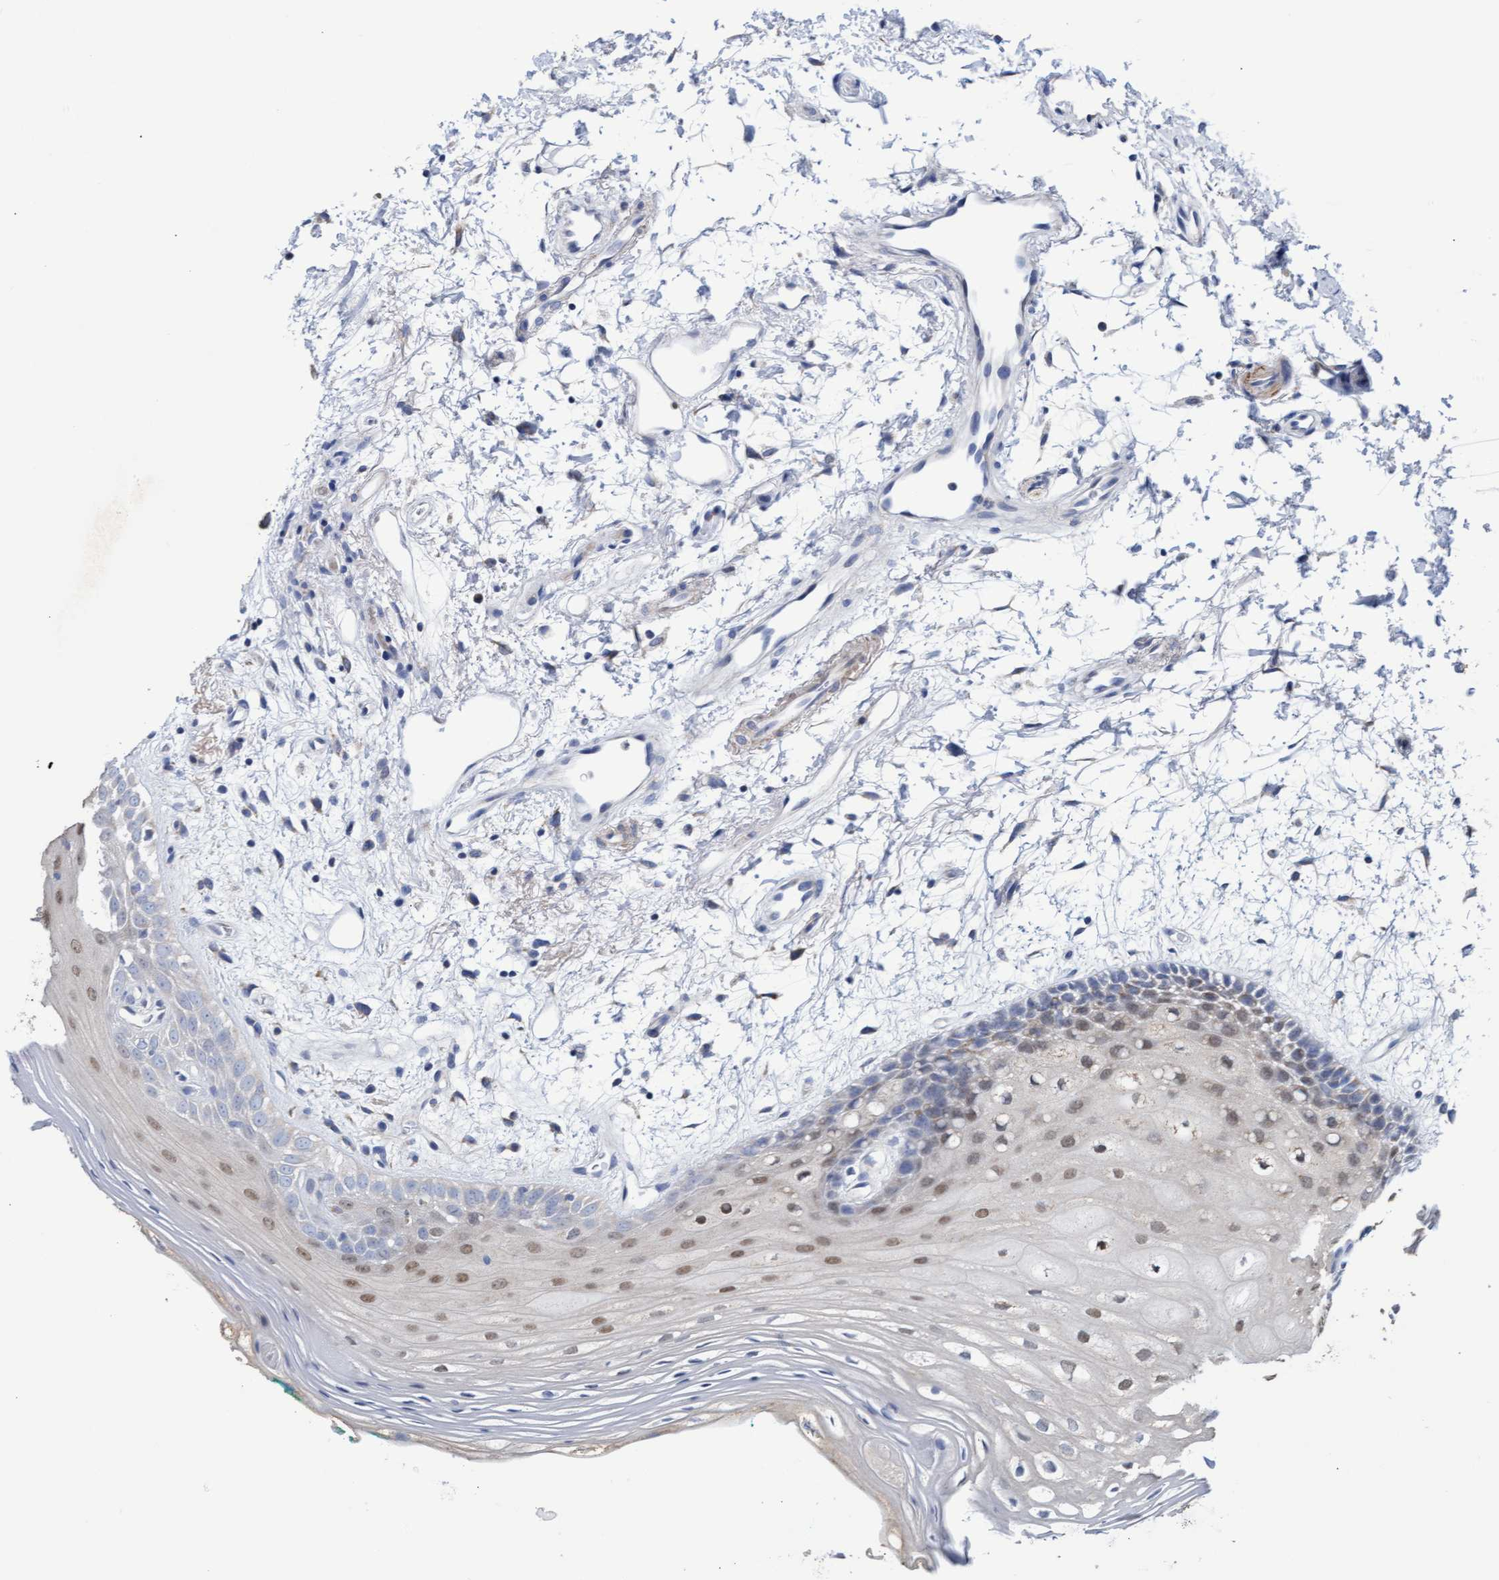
{"staining": {"intensity": "moderate", "quantity": "25%-75%", "location": "nuclear"}, "tissue": "oral mucosa", "cell_type": "Squamous epithelial cells", "image_type": "normal", "snomed": [{"axis": "morphology", "description": "Normal tissue, NOS"}, {"axis": "topography", "description": "Skeletal muscle"}, {"axis": "topography", "description": "Oral tissue"}, {"axis": "topography", "description": "Peripheral nerve tissue"}], "caption": "This histopathology image reveals immunohistochemistry staining of benign human oral mucosa, with medium moderate nuclear expression in approximately 25%-75% of squamous epithelial cells.", "gene": "ZNF750", "patient": {"sex": "female", "age": 84}}